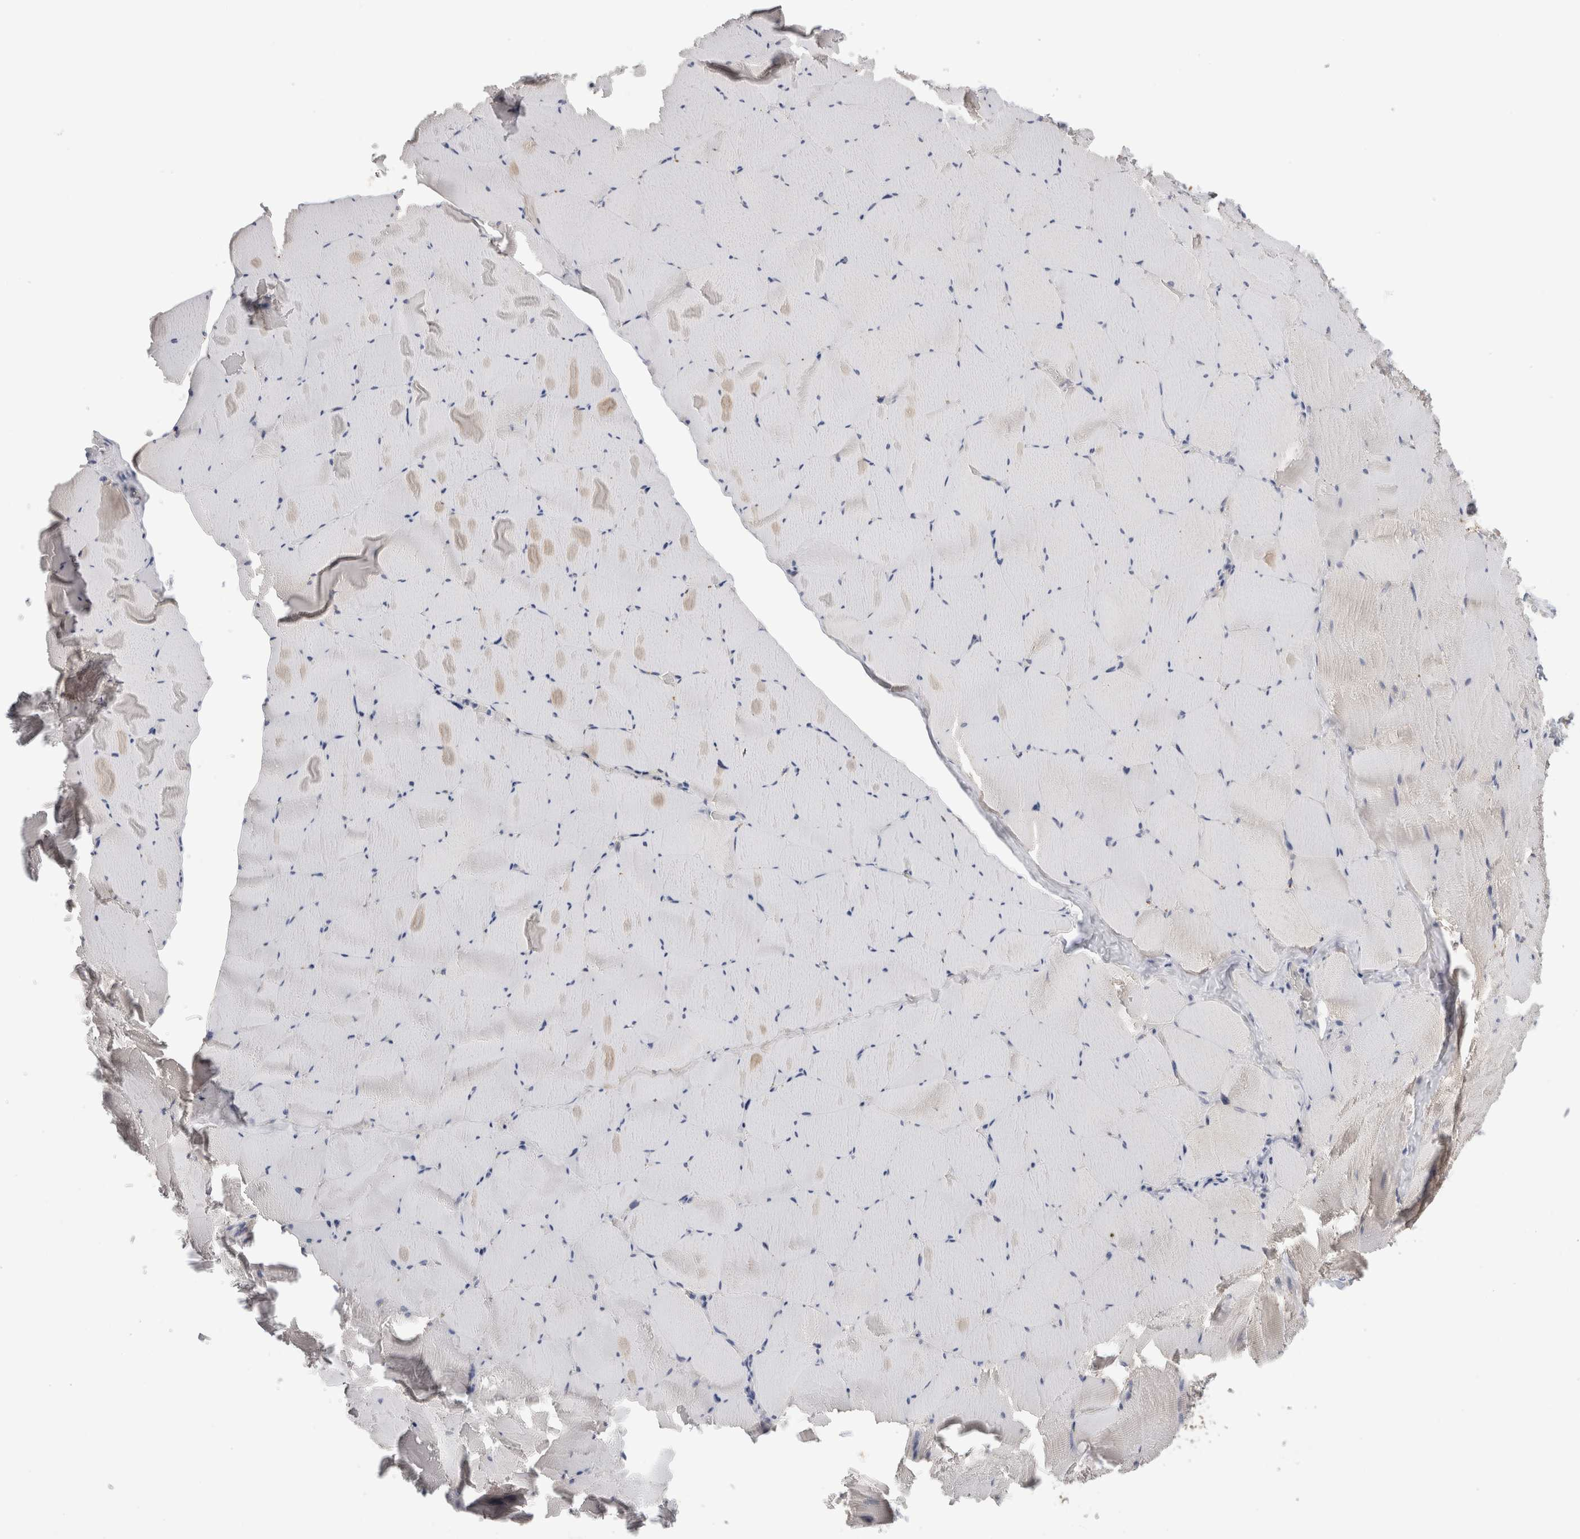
{"staining": {"intensity": "negative", "quantity": "none", "location": "none"}, "tissue": "skeletal muscle", "cell_type": "Myocytes", "image_type": "normal", "snomed": [{"axis": "morphology", "description": "Normal tissue, NOS"}, {"axis": "topography", "description": "Skeletal muscle"}], "caption": "The histopathology image displays no staining of myocytes in unremarkable skeletal muscle. Brightfield microscopy of IHC stained with DAB (3,3'-diaminobenzidine) (brown) and hematoxylin (blue), captured at high magnification.", "gene": "SYTL5", "patient": {"sex": "male", "age": 62}}